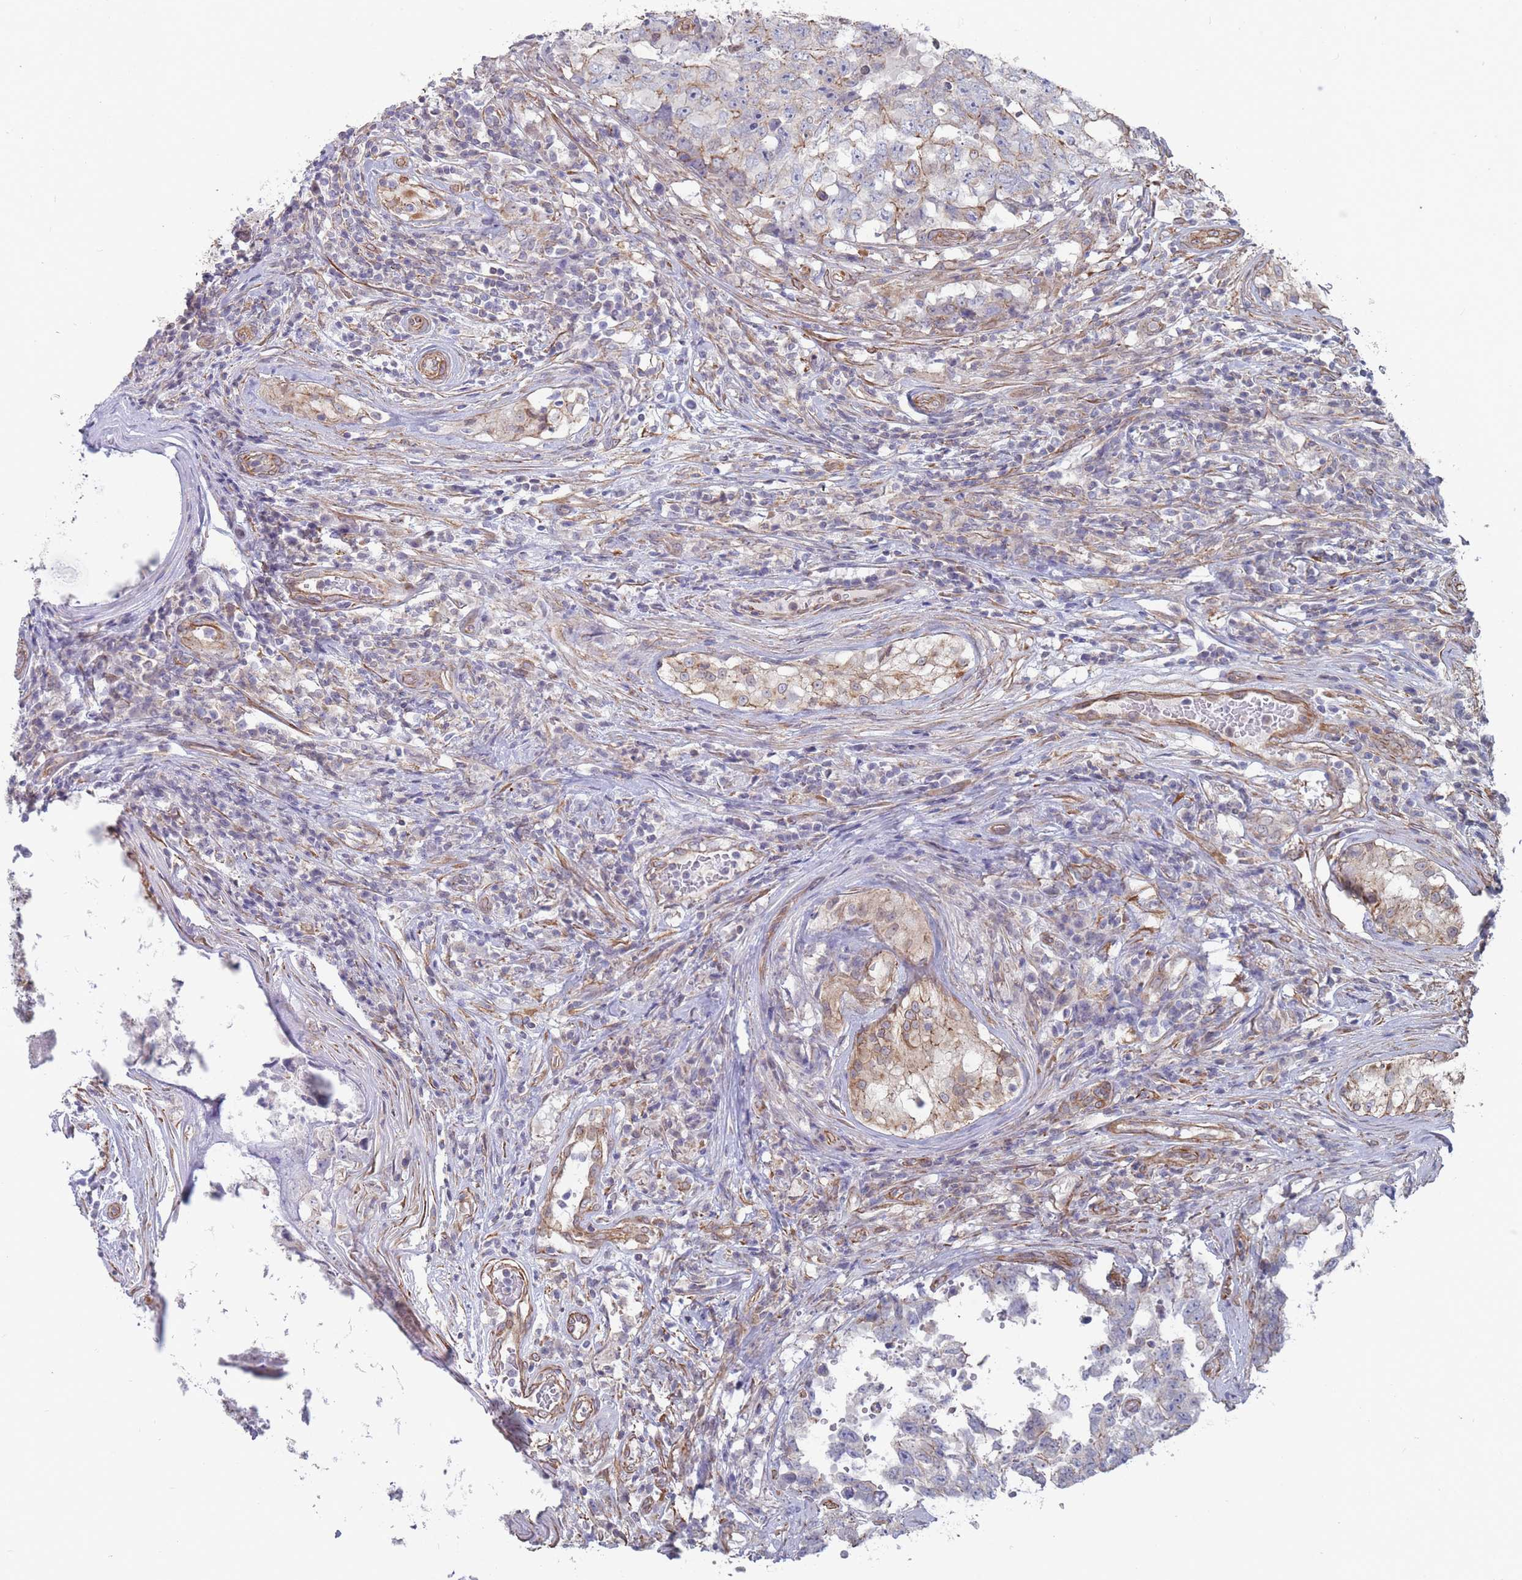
{"staining": {"intensity": "moderate", "quantity": "<25%", "location": "cytoplasmic/membranous"}, "tissue": "testis cancer", "cell_type": "Tumor cells", "image_type": "cancer", "snomed": [{"axis": "morphology", "description": "Normal tissue, NOS"}, {"axis": "morphology", "description": "Carcinoma, Embryonal, NOS"}, {"axis": "topography", "description": "Testis"}, {"axis": "topography", "description": "Epididymis"}], "caption": "Testis cancer (embryonal carcinoma) stained for a protein (brown) exhibits moderate cytoplasmic/membranous positive expression in approximately <25% of tumor cells.", "gene": "SLC1A6", "patient": {"sex": "male", "age": 25}}